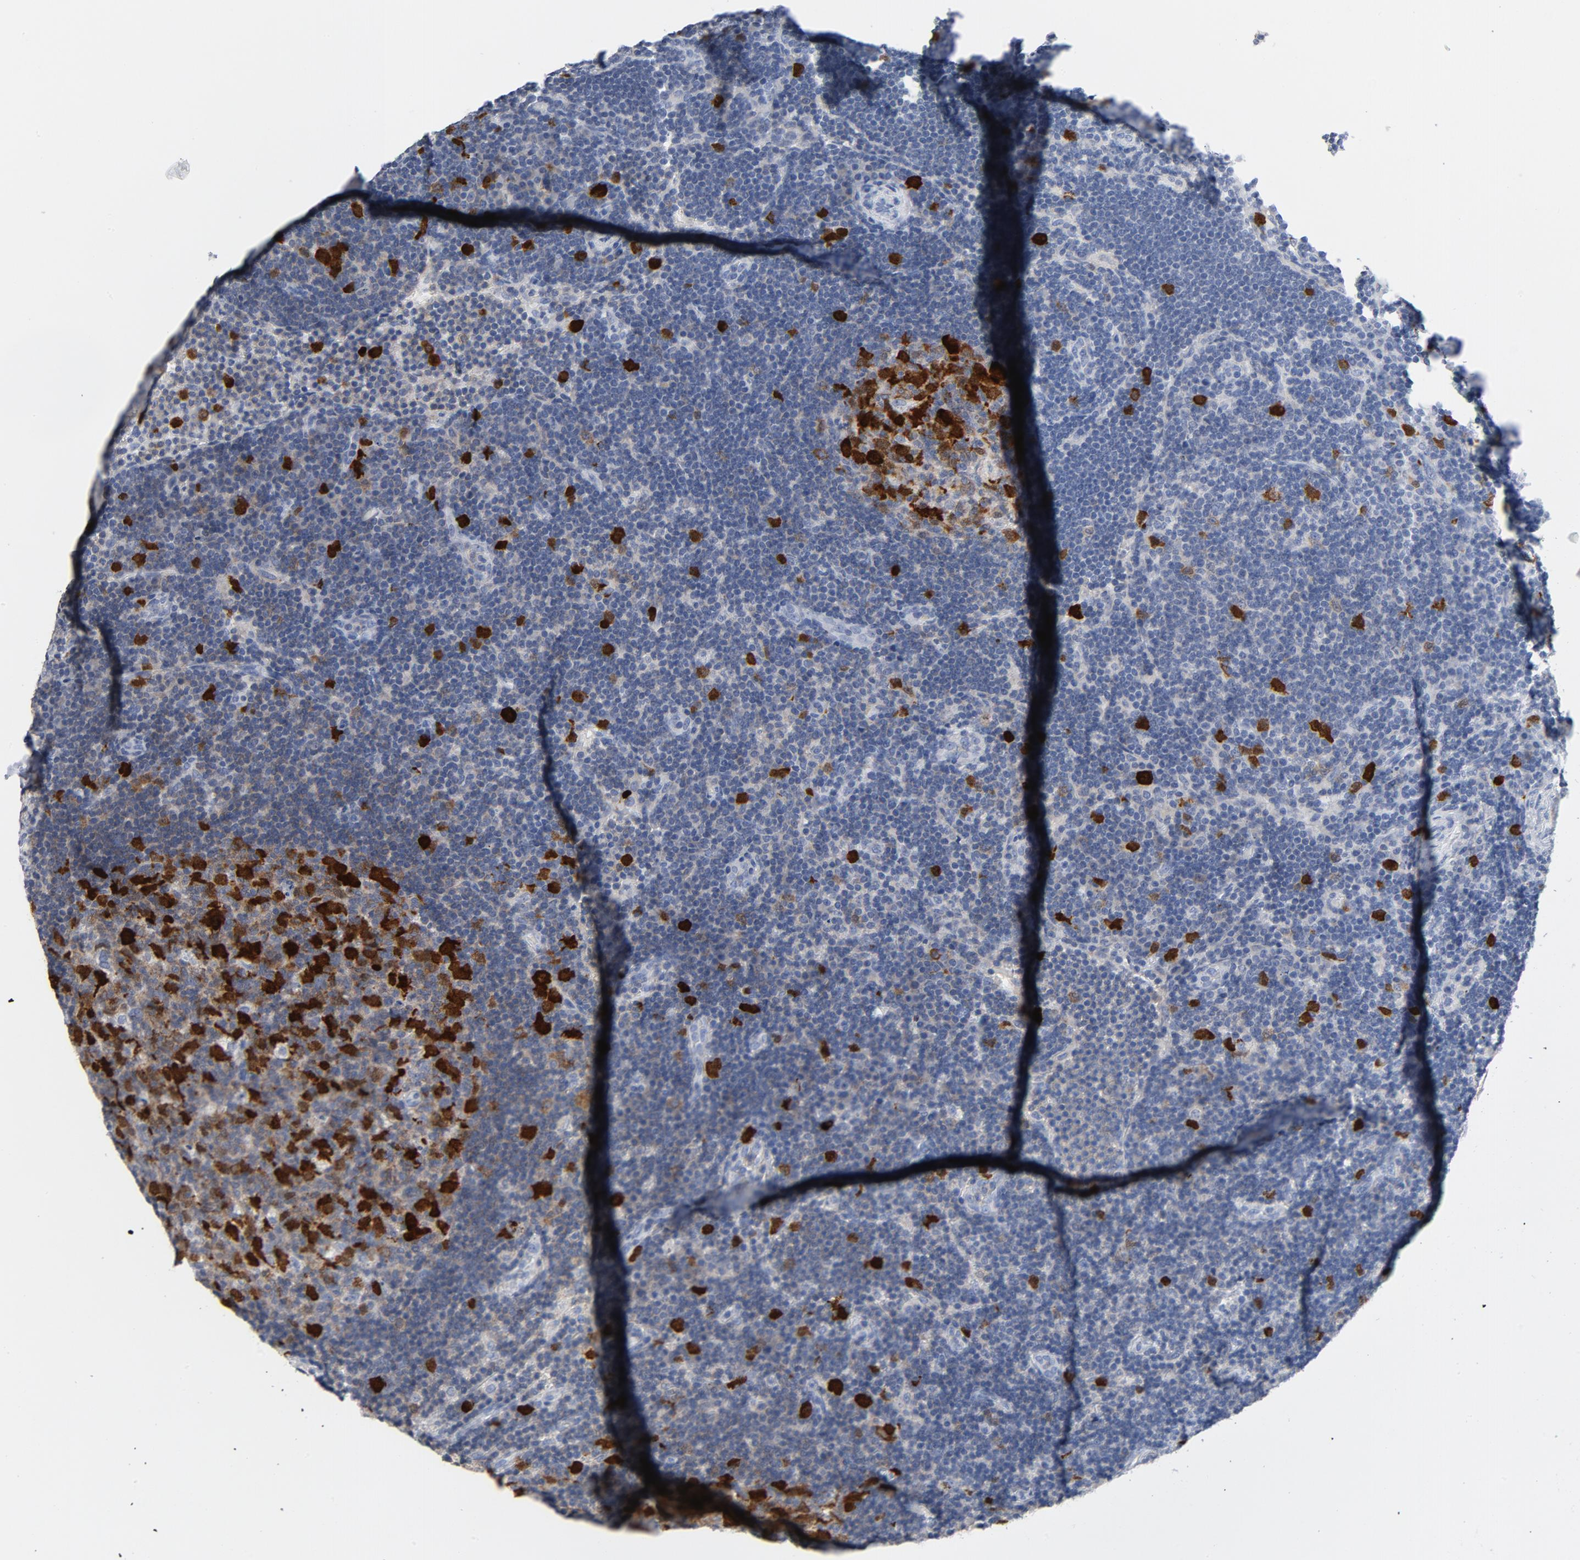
{"staining": {"intensity": "strong", "quantity": ">75%", "location": "nuclear"}, "tissue": "lymph node", "cell_type": "Germinal center cells", "image_type": "normal", "snomed": [{"axis": "morphology", "description": "Normal tissue, NOS"}, {"axis": "morphology", "description": "Squamous cell carcinoma, metastatic, NOS"}, {"axis": "topography", "description": "Lymph node"}], "caption": "High-magnification brightfield microscopy of unremarkable lymph node stained with DAB (3,3'-diaminobenzidine) (brown) and counterstained with hematoxylin (blue). germinal center cells exhibit strong nuclear positivity is seen in approximately>75% of cells.", "gene": "CDC20", "patient": {"sex": "female", "age": 53}}